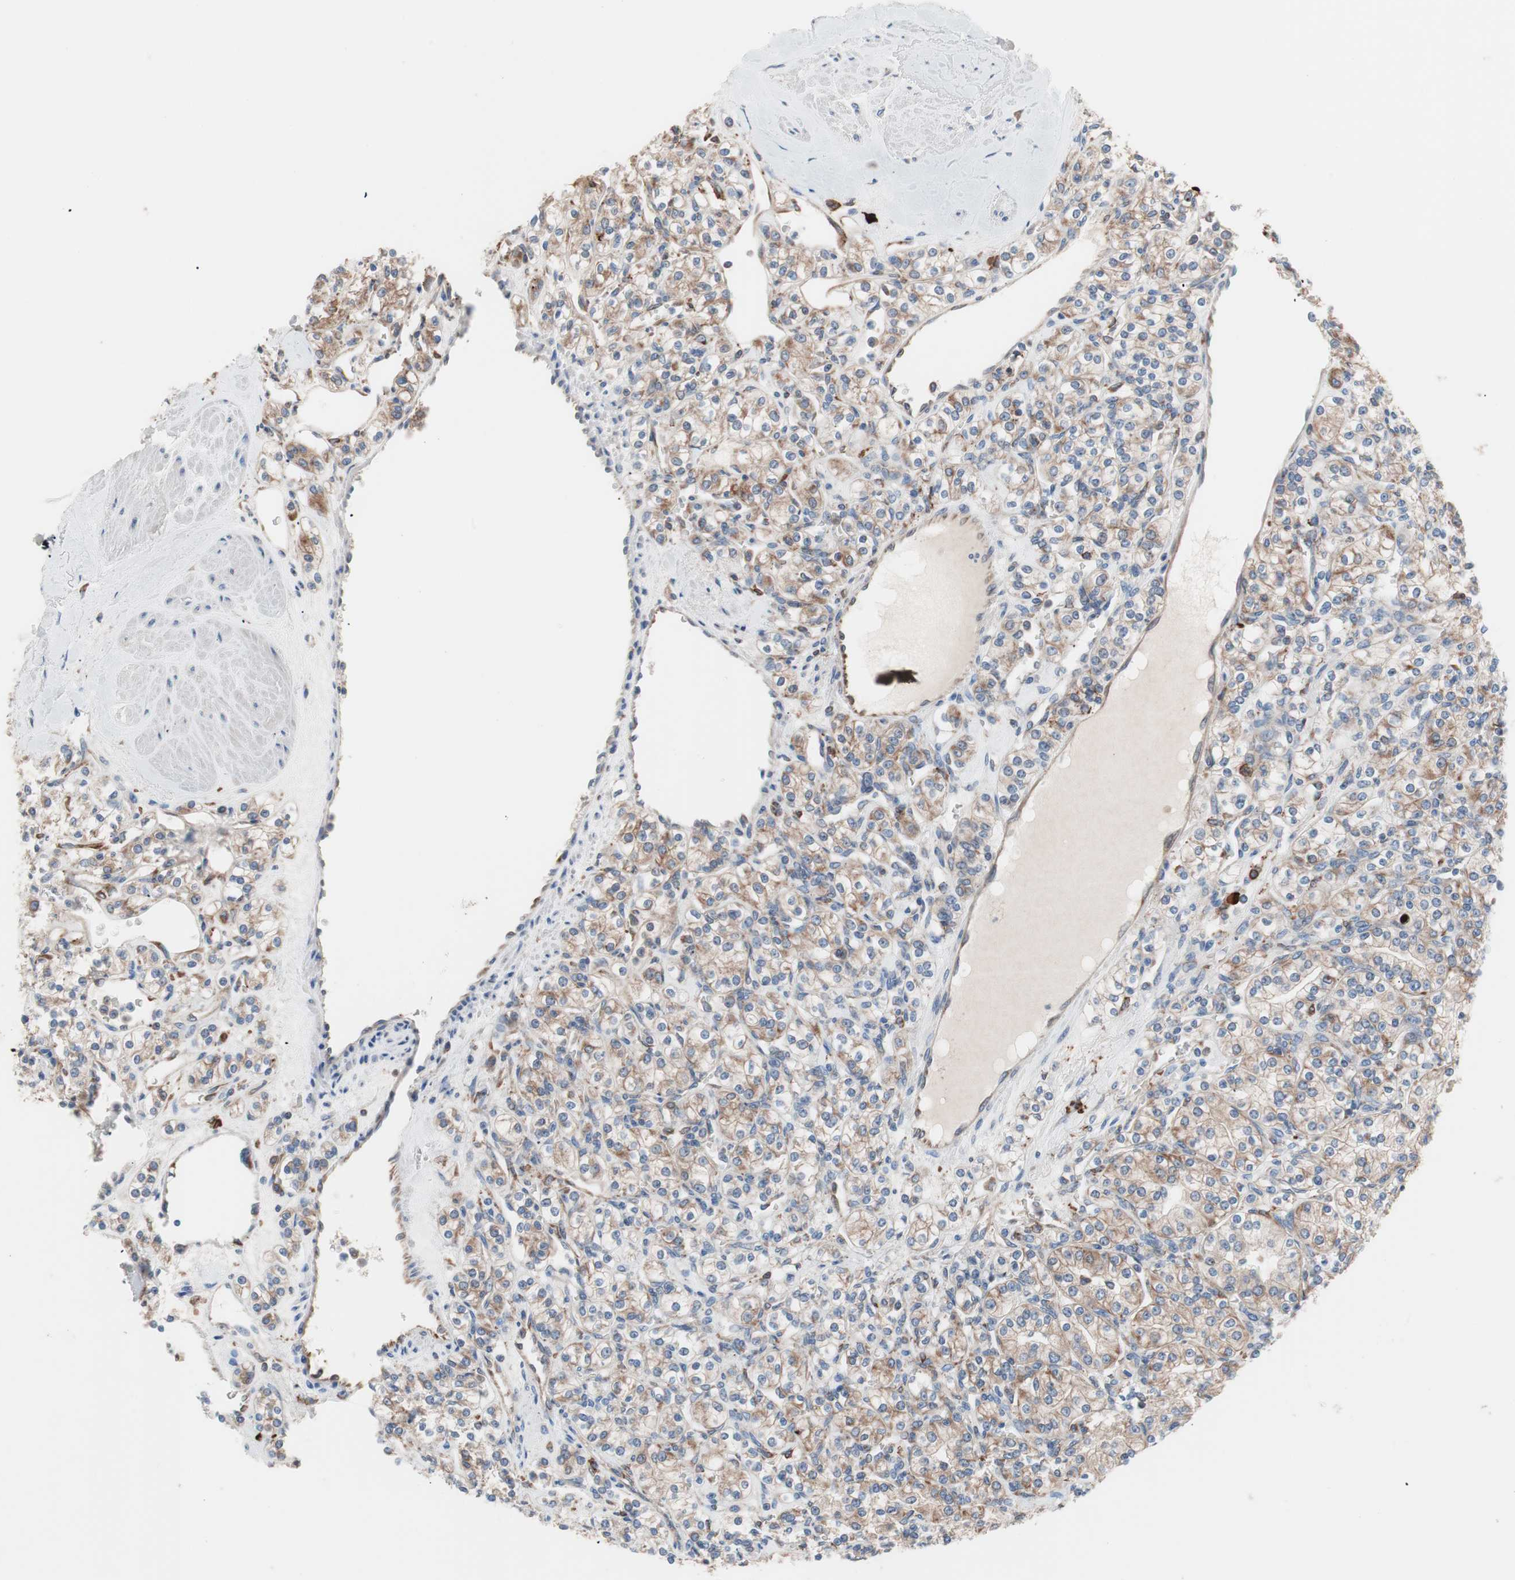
{"staining": {"intensity": "moderate", "quantity": "25%-75%", "location": "cytoplasmic/membranous"}, "tissue": "renal cancer", "cell_type": "Tumor cells", "image_type": "cancer", "snomed": [{"axis": "morphology", "description": "Adenocarcinoma, NOS"}, {"axis": "topography", "description": "Kidney"}], "caption": "A medium amount of moderate cytoplasmic/membranous expression is seen in about 25%-75% of tumor cells in renal cancer tissue.", "gene": "SLC27A4", "patient": {"sex": "male", "age": 77}}